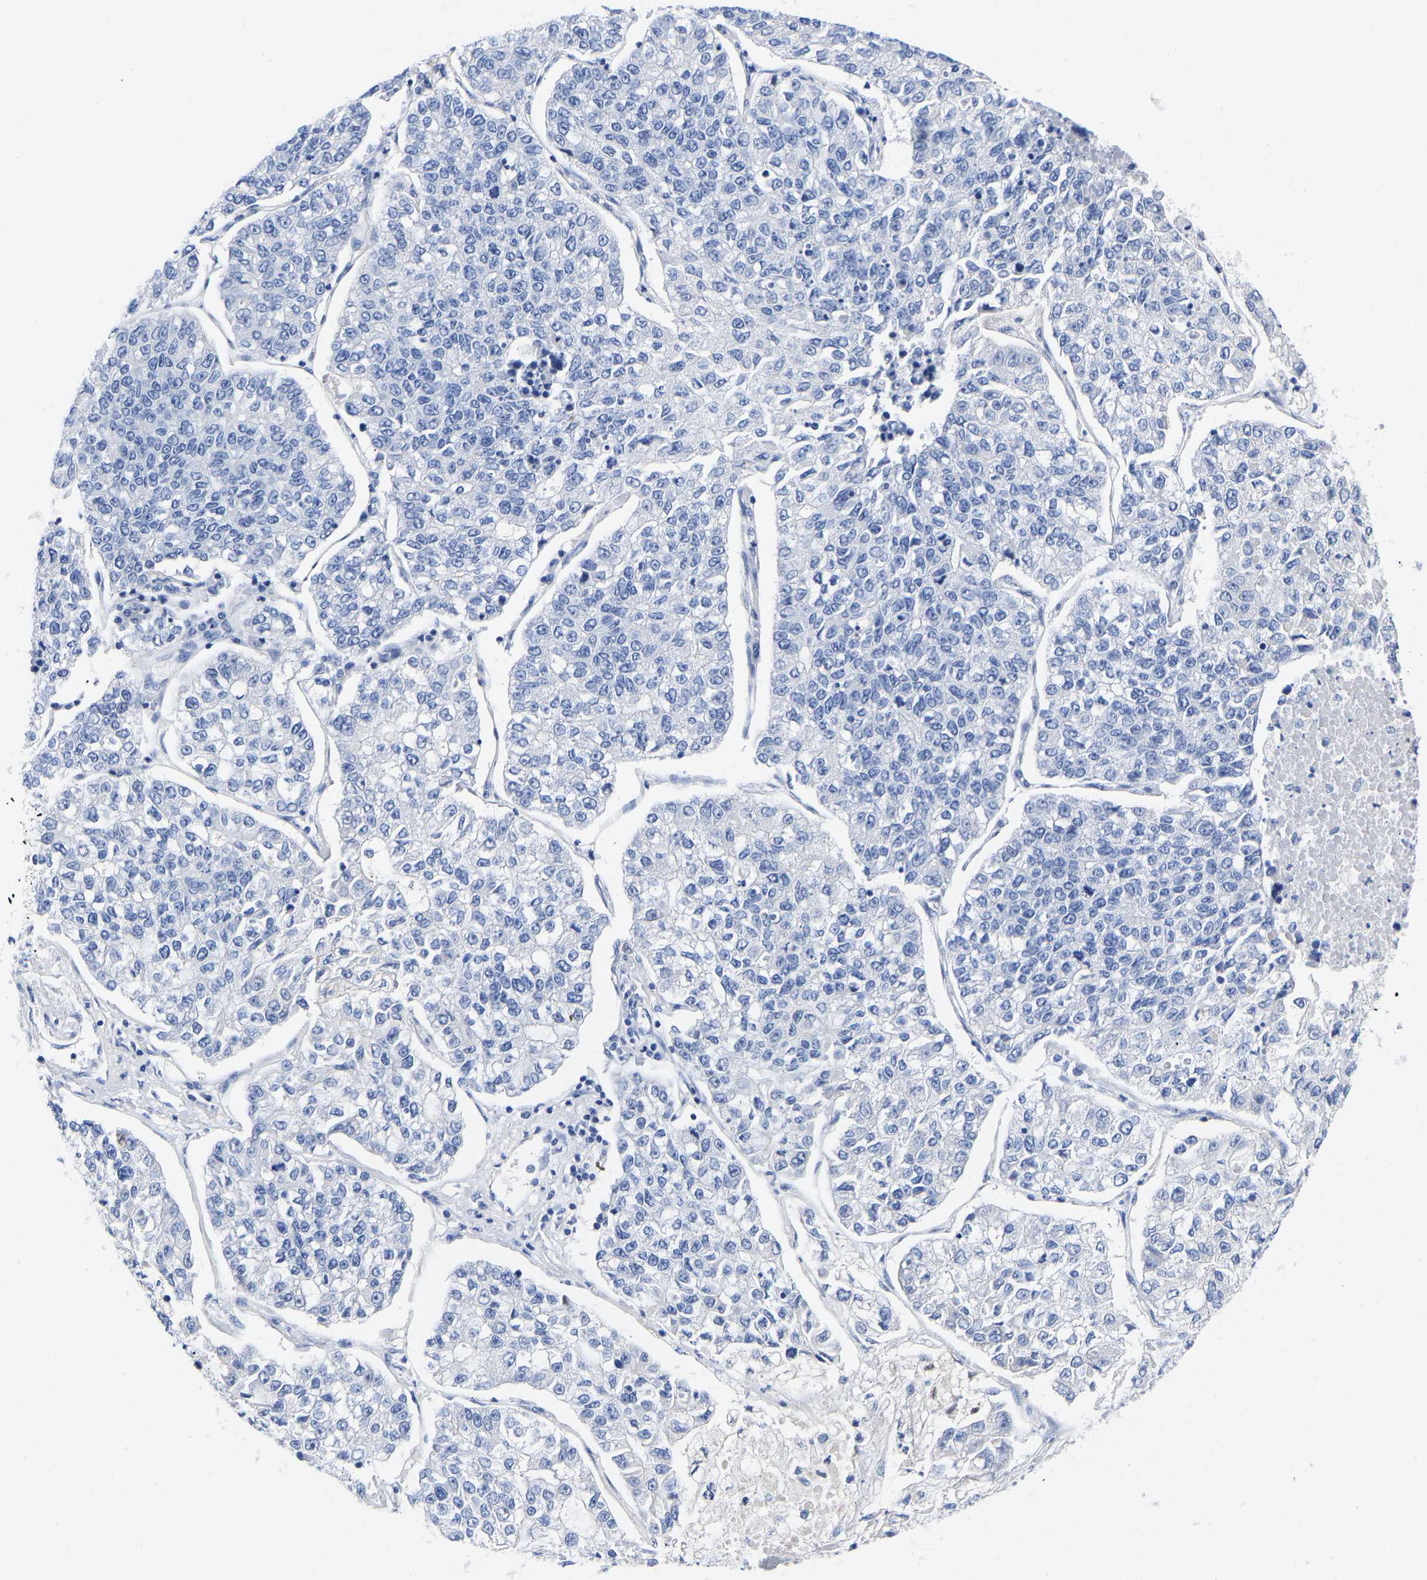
{"staining": {"intensity": "negative", "quantity": "none", "location": "none"}, "tissue": "lung cancer", "cell_type": "Tumor cells", "image_type": "cancer", "snomed": [{"axis": "morphology", "description": "Adenocarcinoma, NOS"}, {"axis": "topography", "description": "Lung"}], "caption": "An immunohistochemistry photomicrograph of lung adenocarcinoma is shown. There is no staining in tumor cells of lung adenocarcinoma.", "gene": "GPA33", "patient": {"sex": "male", "age": 49}}